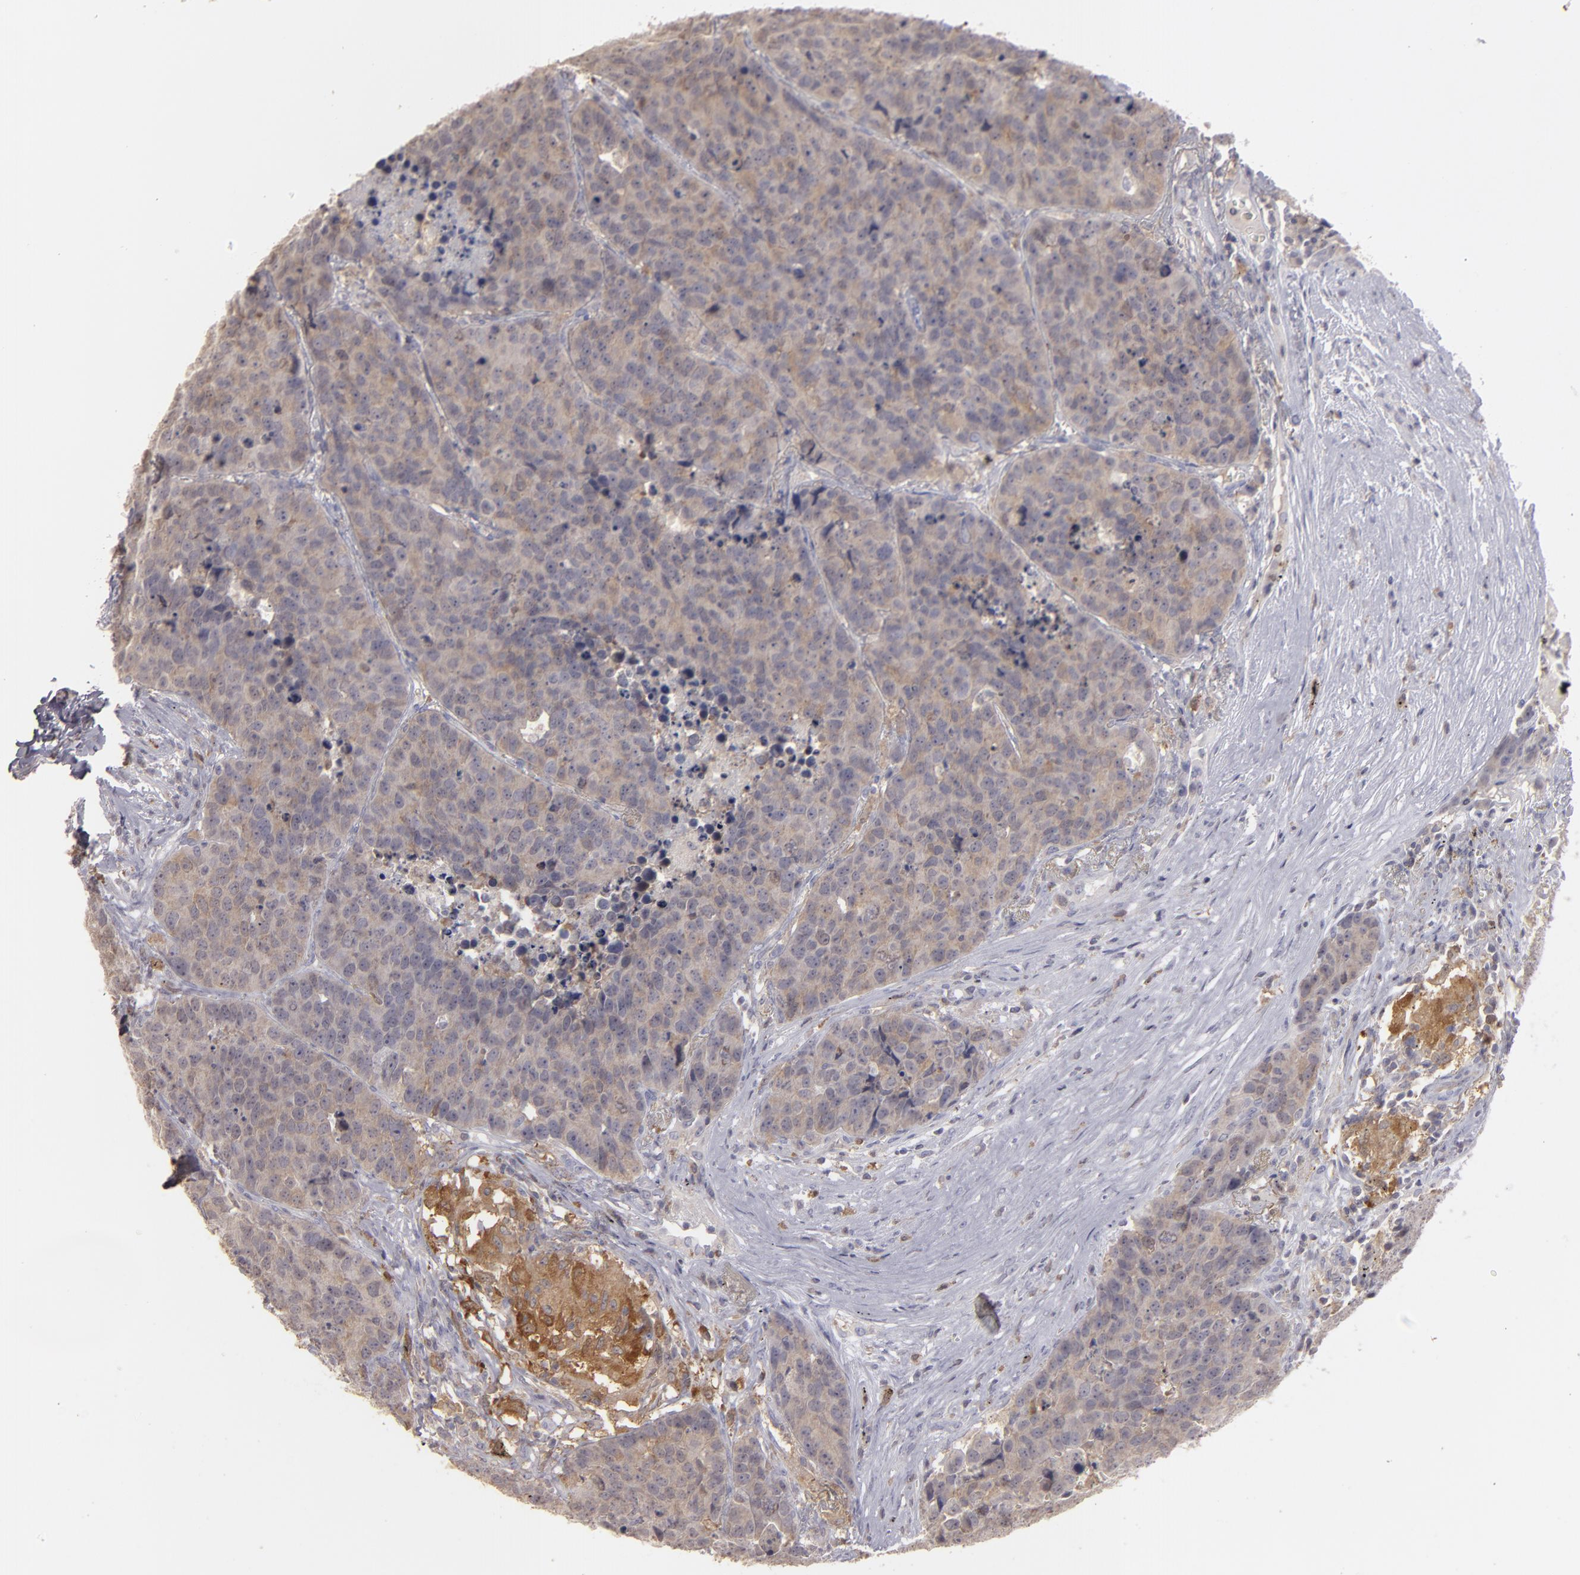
{"staining": {"intensity": "moderate", "quantity": "25%-75%", "location": "cytoplasmic/membranous"}, "tissue": "carcinoid", "cell_type": "Tumor cells", "image_type": "cancer", "snomed": [{"axis": "morphology", "description": "Carcinoid, malignant, NOS"}, {"axis": "topography", "description": "Lung"}], "caption": "Human malignant carcinoid stained with a brown dye demonstrates moderate cytoplasmic/membranous positive staining in approximately 25%-75% of tumor cells.", "gene": "SEMA3G", "patient": {"sex": "male", "age": 60}}